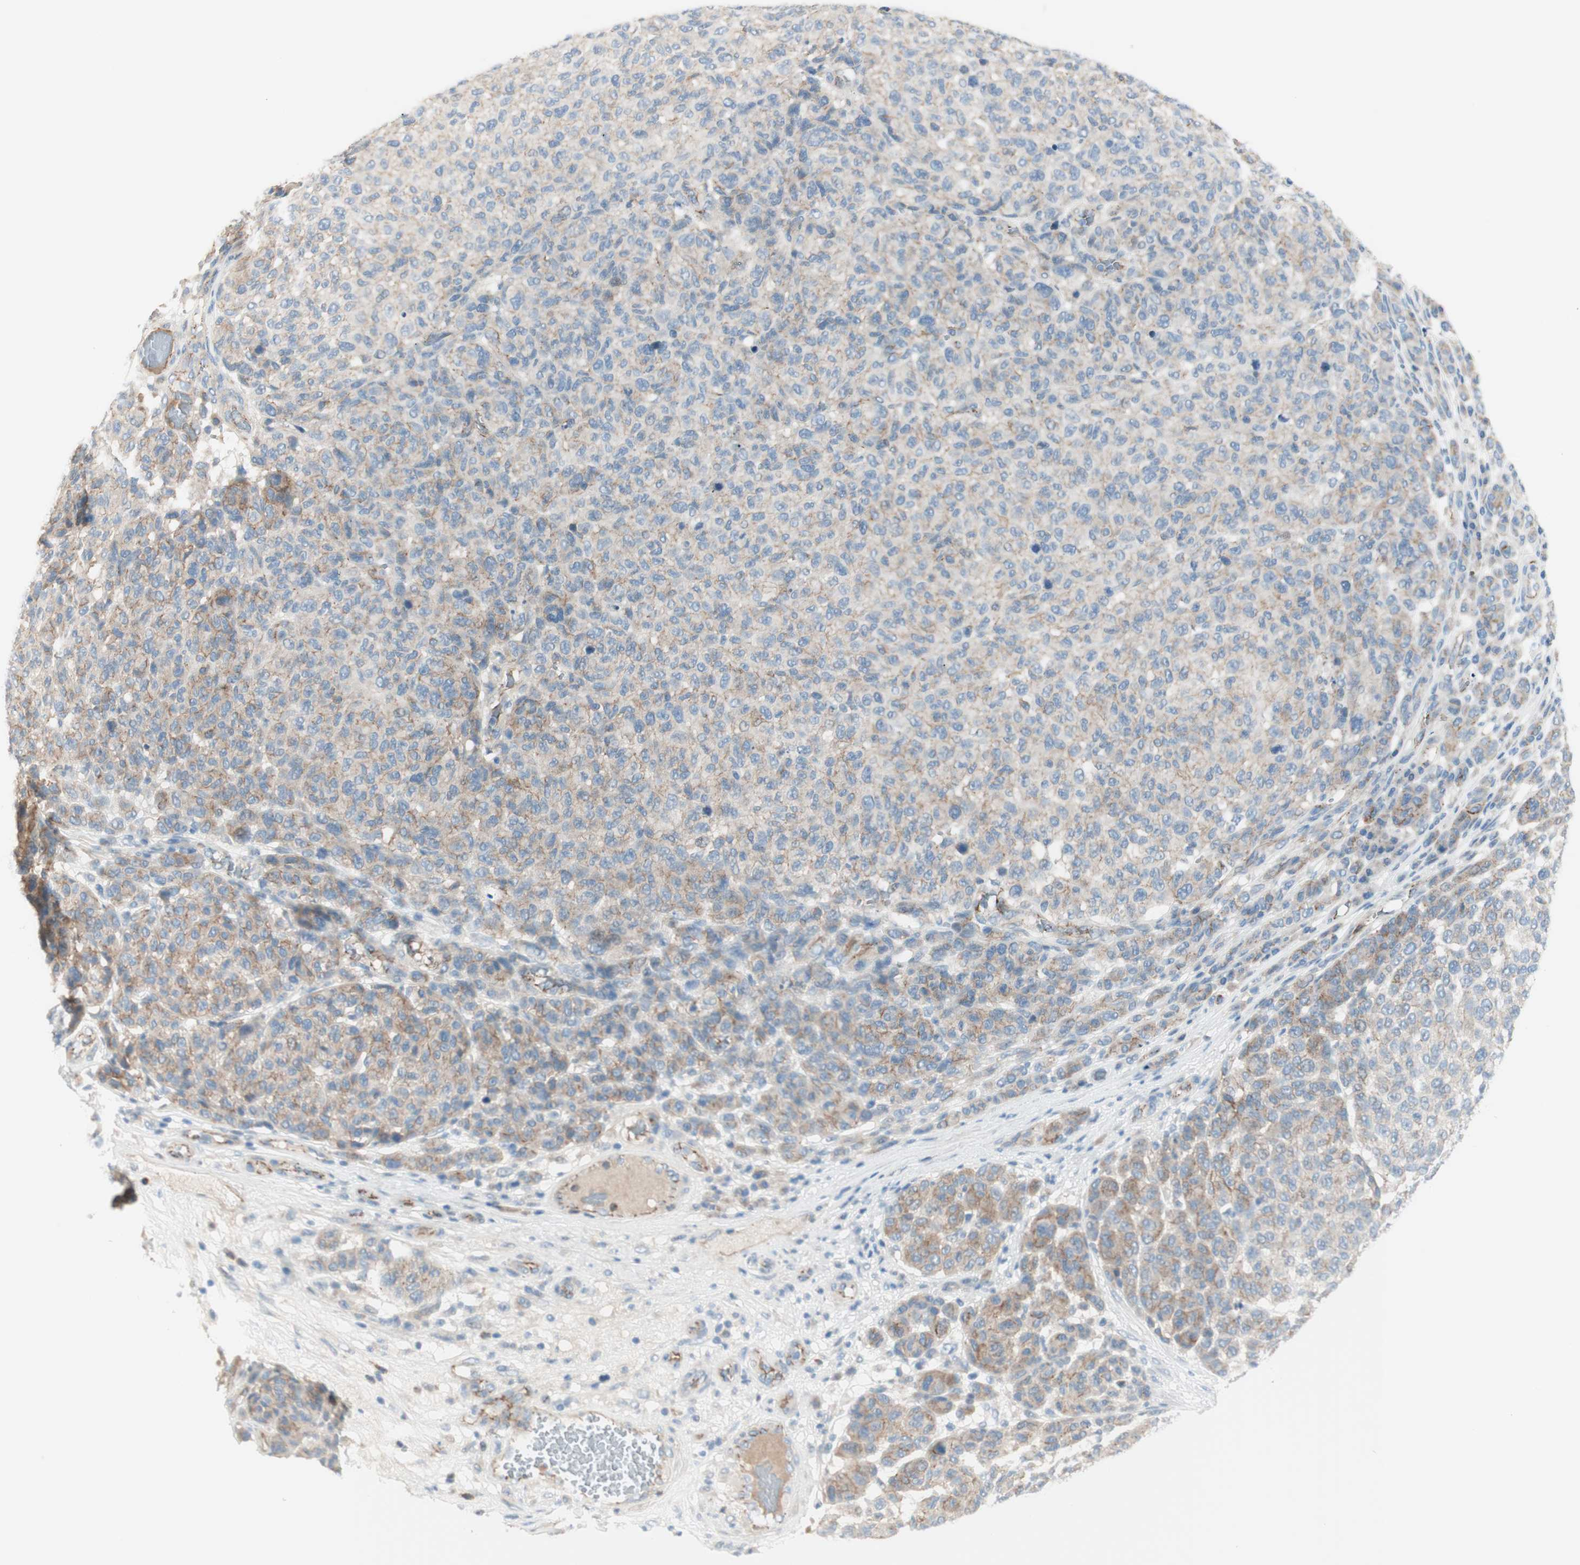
{"staining": {"intensity": "weak", "quantity": "<25%", "location": "cytoplasmic/membranous"}, "tissue": "melanoma", "cell_type": "Tumor cells", "image_type": "cancer", "snomed": [{"axis": "morphology", "description": "Malignant melanoma, NOS"}, {"axis": "topography", "description": "Skin"}], "caption": "Tumor cells are negative for brown protein staining in melanoma.", "gene": "TJP1", "patient": {"sex": "male", "age": 59}}